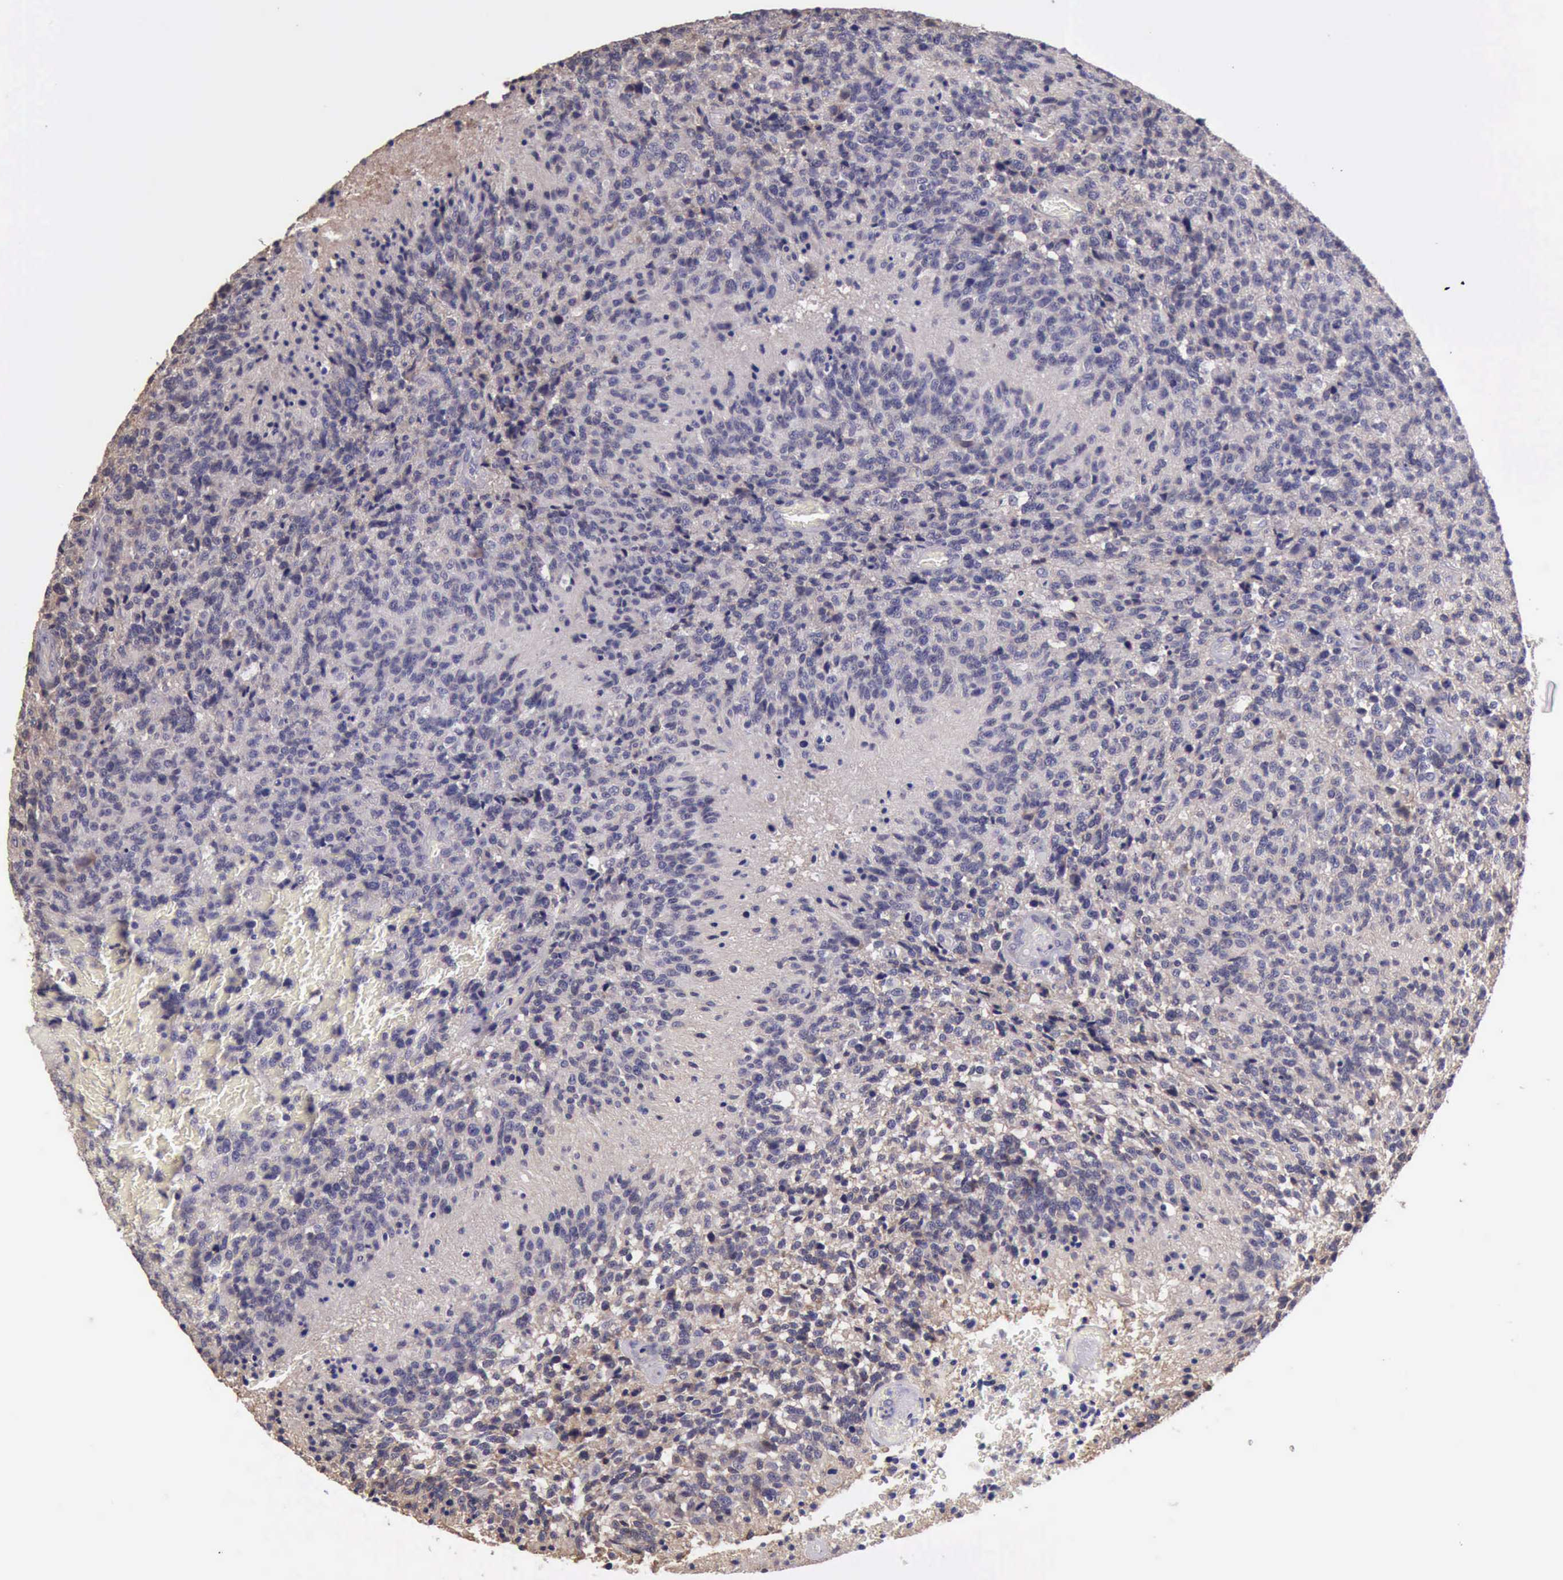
{"staining": {"intensity": "weak", "quantity": "<25%", "location": "cytoplasmic/membranous"}, "tissue": "glioma", "cell_type": "Tumor cells", "image_type": "cancer", "snomed": [{"axis": "morphology", "description": "Glioma, malignant, High grade"}, {"axis": "topography", "description": "Brain"}], "caption": "Immunohistochemistry of human glioma exhibits no positivity in tumor cells. (Brightfield microscopy of DAB (3,3'-diaminobenzidine) immunohistochemistry at high magnification).", "gene": "KCND1", "patient": {"sex": "male", "age": 36}}